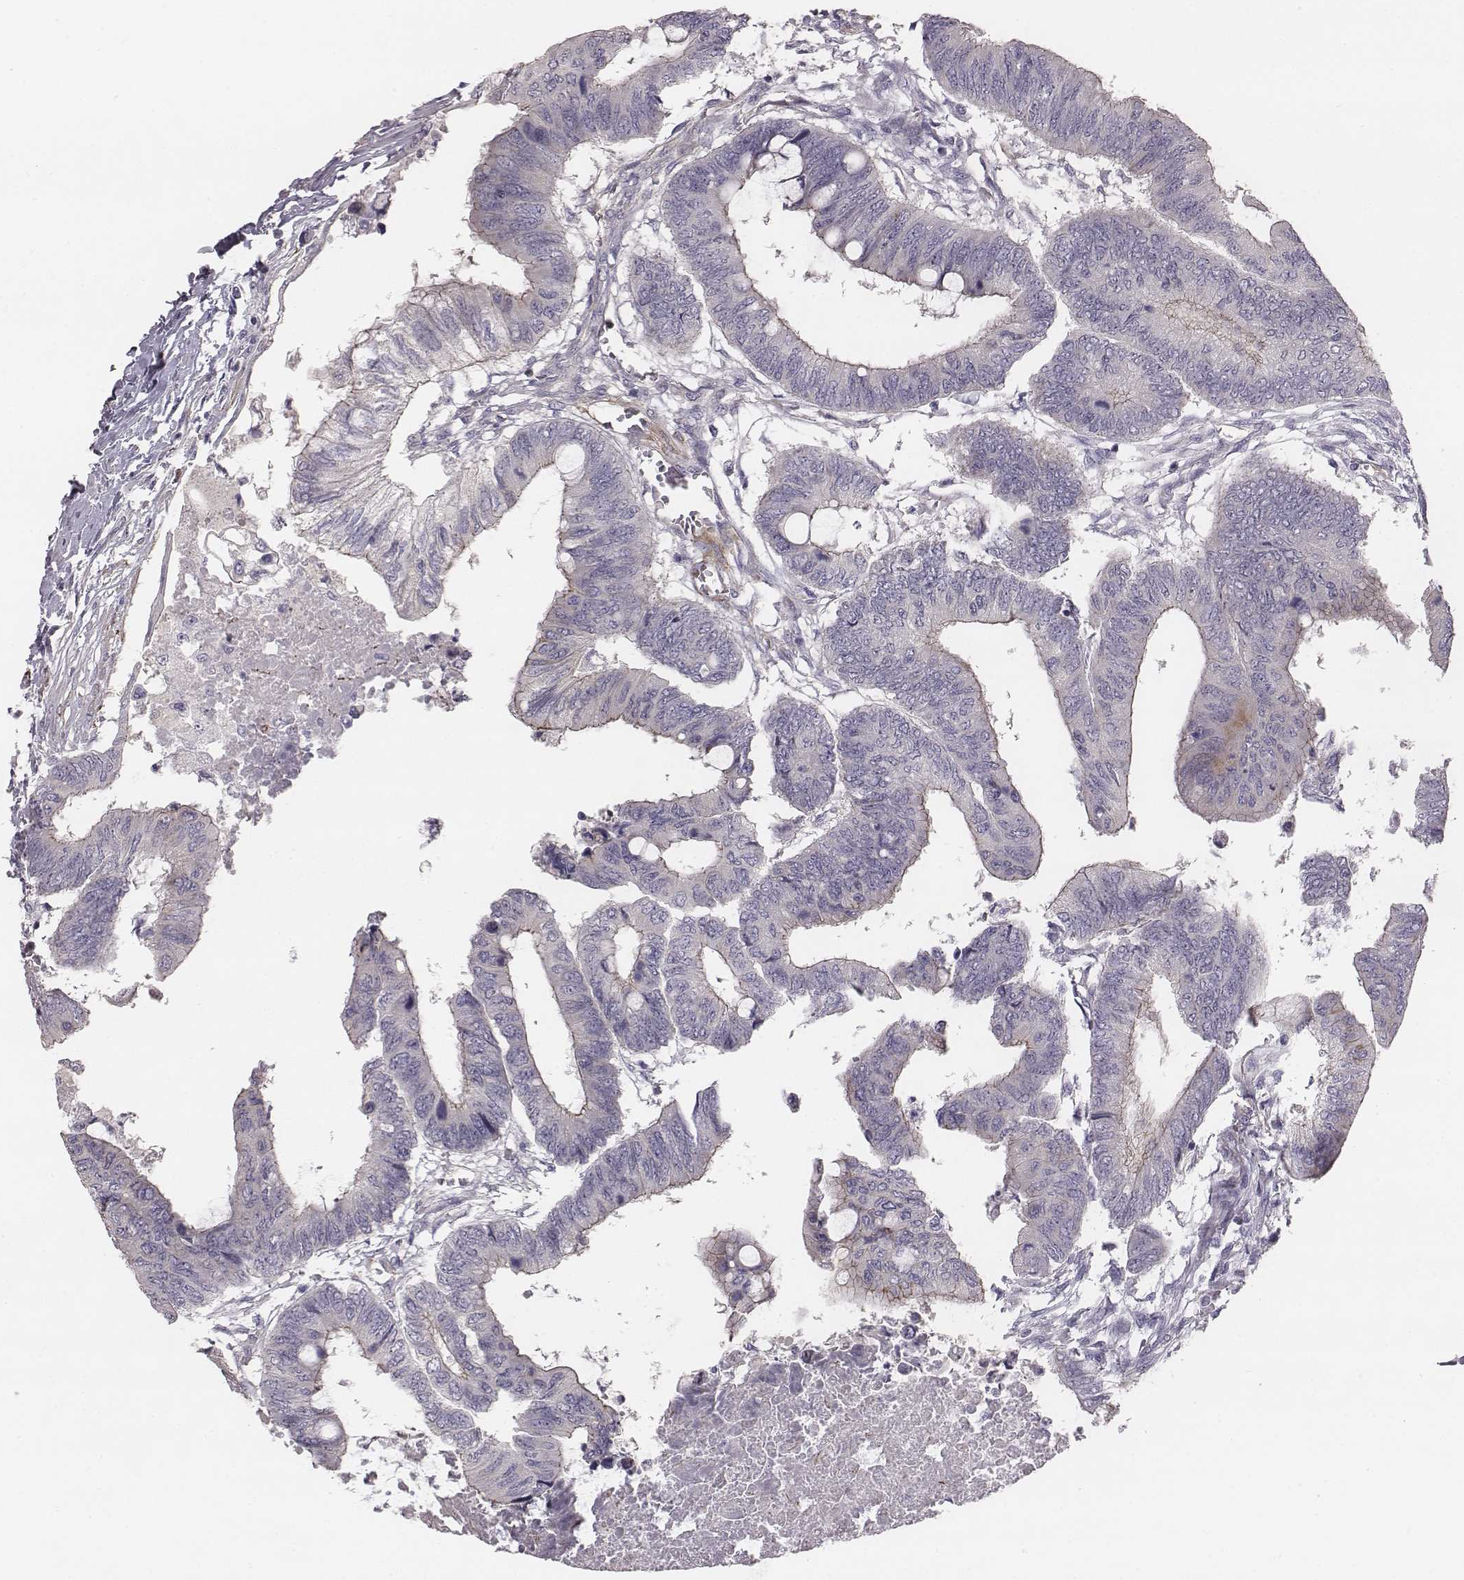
{"staining": {"intensity": "weak", "quantity": "<25%", "location": "cytoplasmic/membranous"}, "tissue": "colorectal cancer", "cell_type": "Tumor cells", "image_type": "cancer", "snomed": [{"axis": "morphology", "description": "Normal tissue, NOS"}, {"axis": "morphology", "description": "Adenocarcinoma, NOS"}, {"axis": "topography", "description": "Rectum"}, {"axis": "topography", "description": "Peripheral nerve tissue"}], "caption": "Immunohistochemical staining of human adenocarcinoma (colorectal) exhibits no significant positivity in tumor cells. The staining was performed using DAB (3,3'-diaminobenzidine) to visualize the protein expression in brown, while the nuclei were stained in blue with hematoxylin (Magnification: 20x).", "gene": "PRKCZ", "patient": {"sex": "male", "age": 92}}